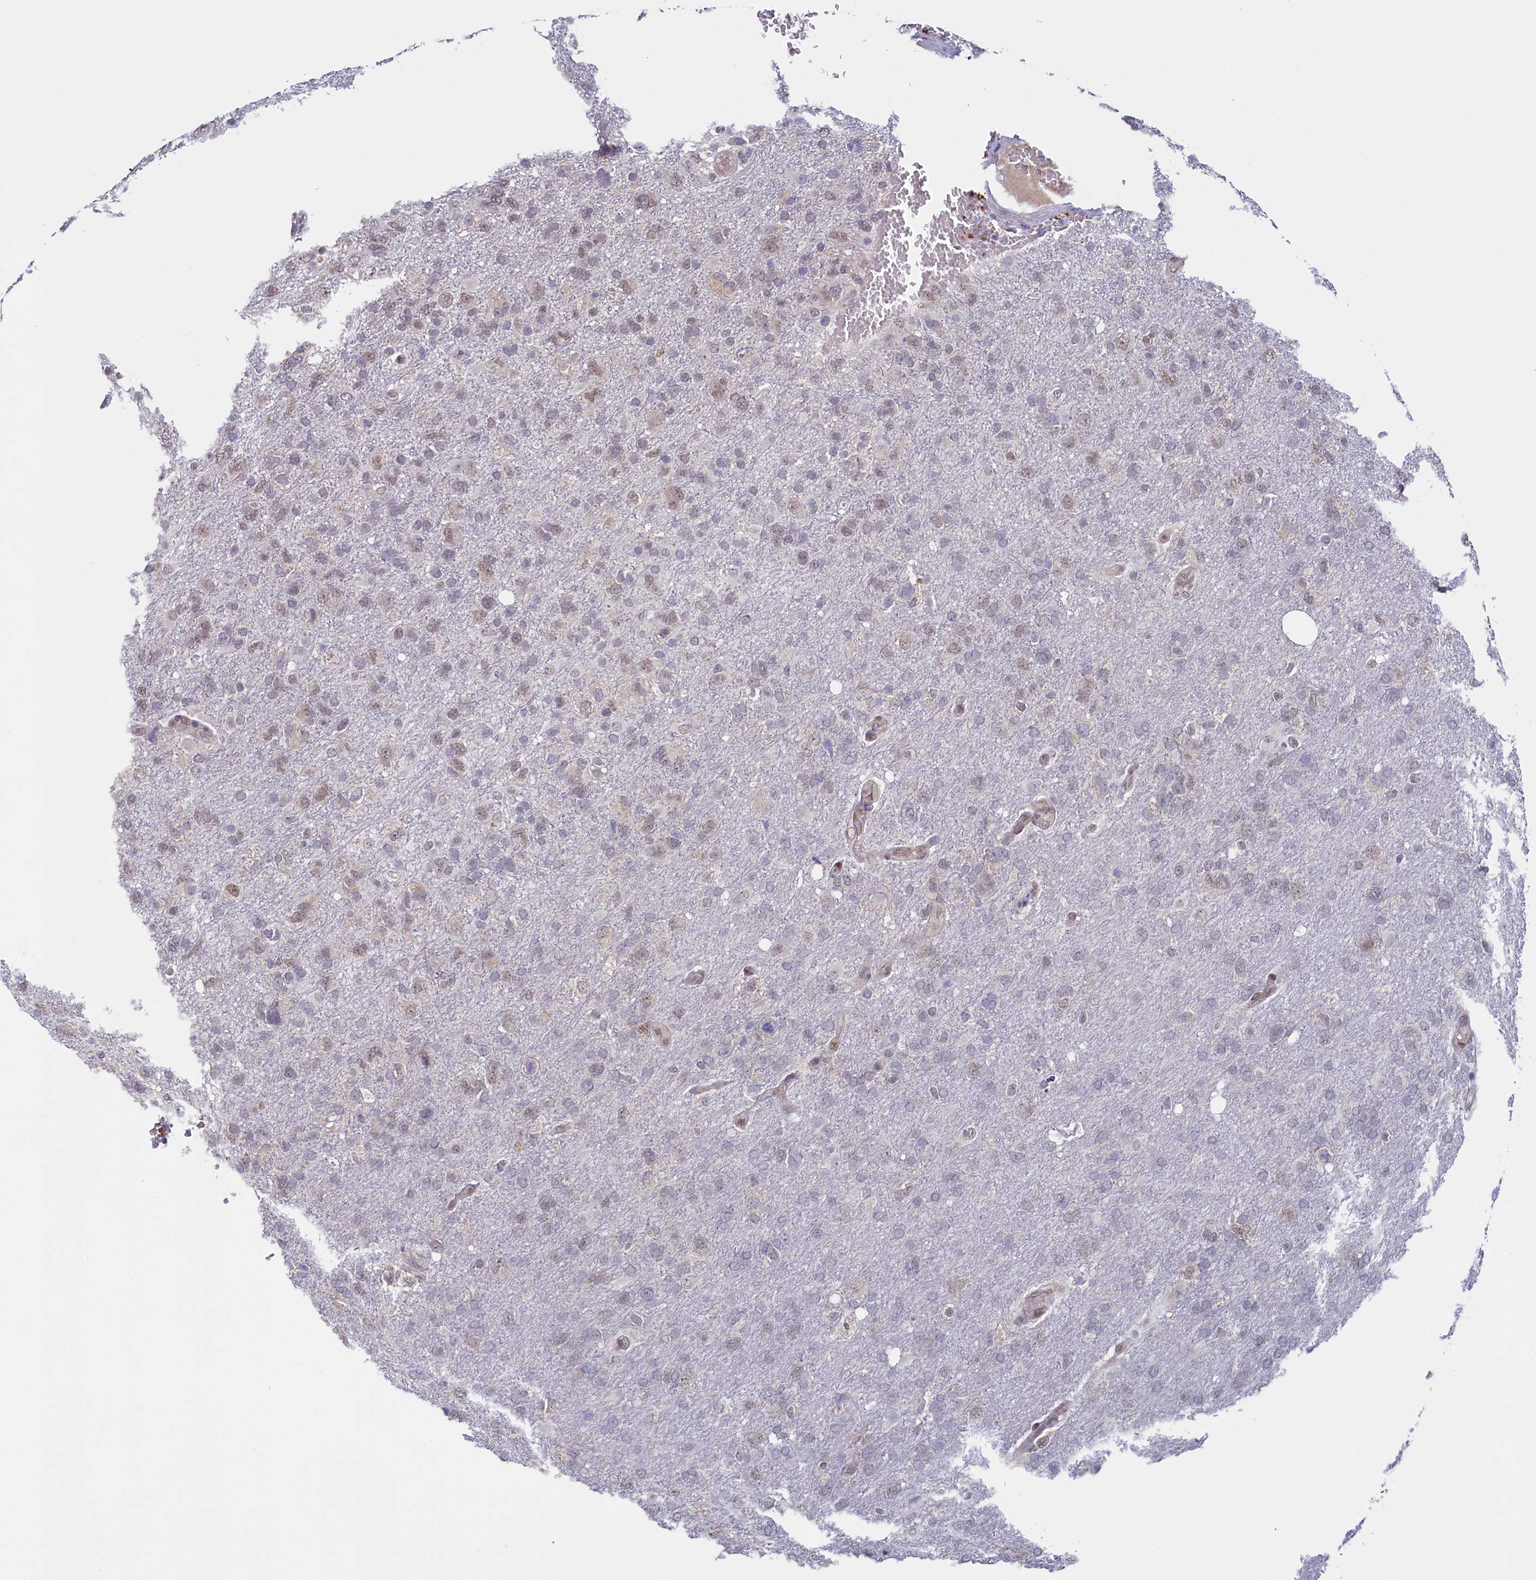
{"staining": {"intensity": "weak", "quantity": "25%-75%", "location": "nuclear"}, "tissue": "glioma", "cell_type": "Tumor cells", "image_type": "cancer", "snomed": [{"axis": "morphology", "description": "Glioma, malignant, High grade"}, {"axis": "topography", "description": "Brain"}], "caption": "Immunohistochemistry (DAB) staining of glioma reveals weak nuclear protein positivity in approximately 25%-75% of tumor cells. Immunohistochemistry stains the protein in brown and the nuclei are stained blue.", "gene": "FLYWCH2", "patient": {"sex": "male", "age": 61}}